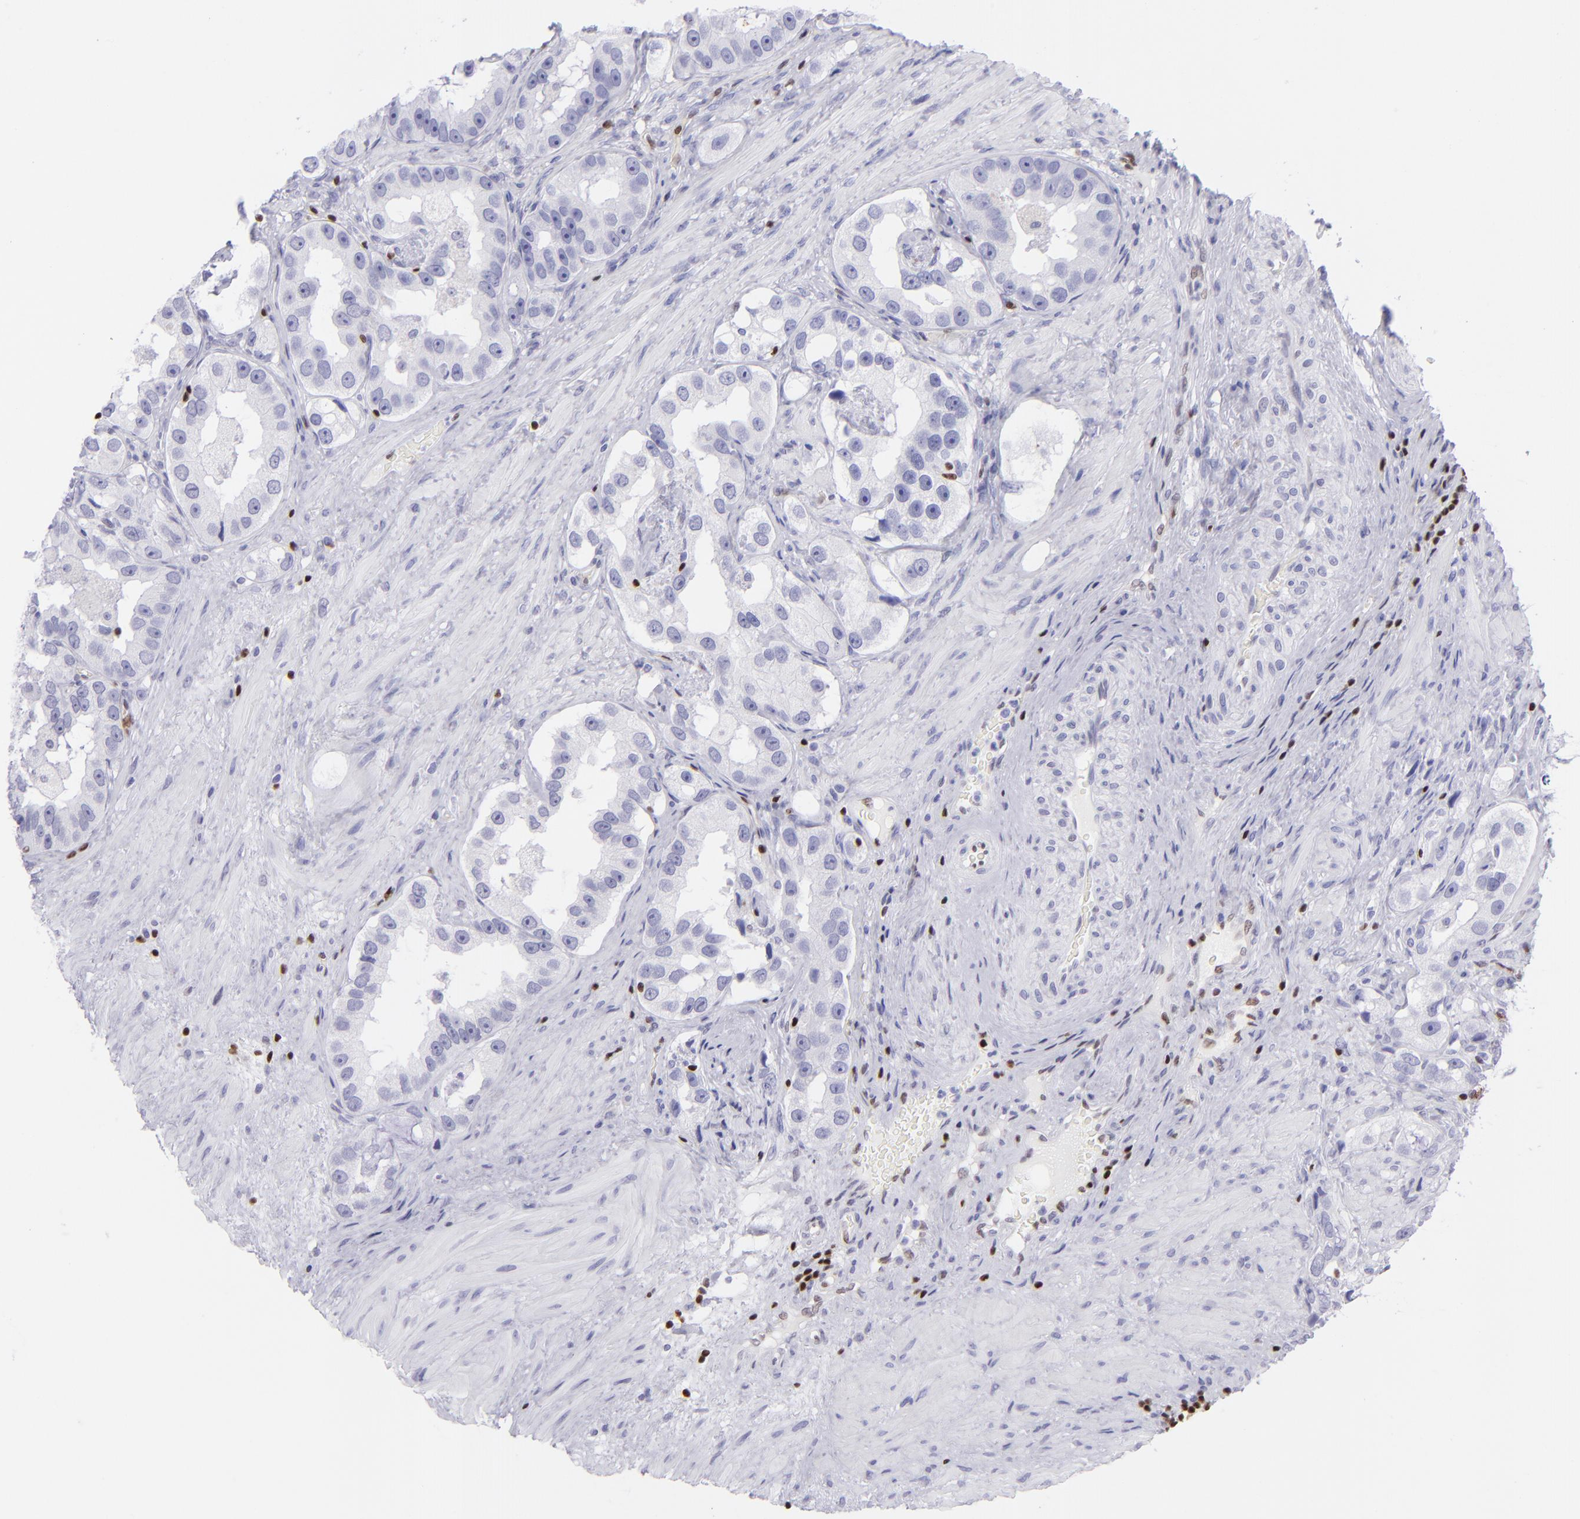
{"staining": {"intensity": "negative", "quantity": "none", "location": "none"}, "tissue": "prostate cancer", "cell_type": "Tumor cells", "image_type": "cancer", "snomed": [{"axis": "morphology", "description": "Adenocarcinoma, High grade"}, {"axis": "topography", "description": "Prostate"}], "caption": "IHC photomicrograph of neoplastic tissue: human prostate adenocarcinoma (high-grade) stained with DAB exhibits no significant protein expression in tumor cells. (DAB (3,3'-diaminobenzidine) immunohistochemistry (IHC) with hematoxylin counter stain).", "gene": "ETS1", "patient": {"sex": "male", "age": 63}}